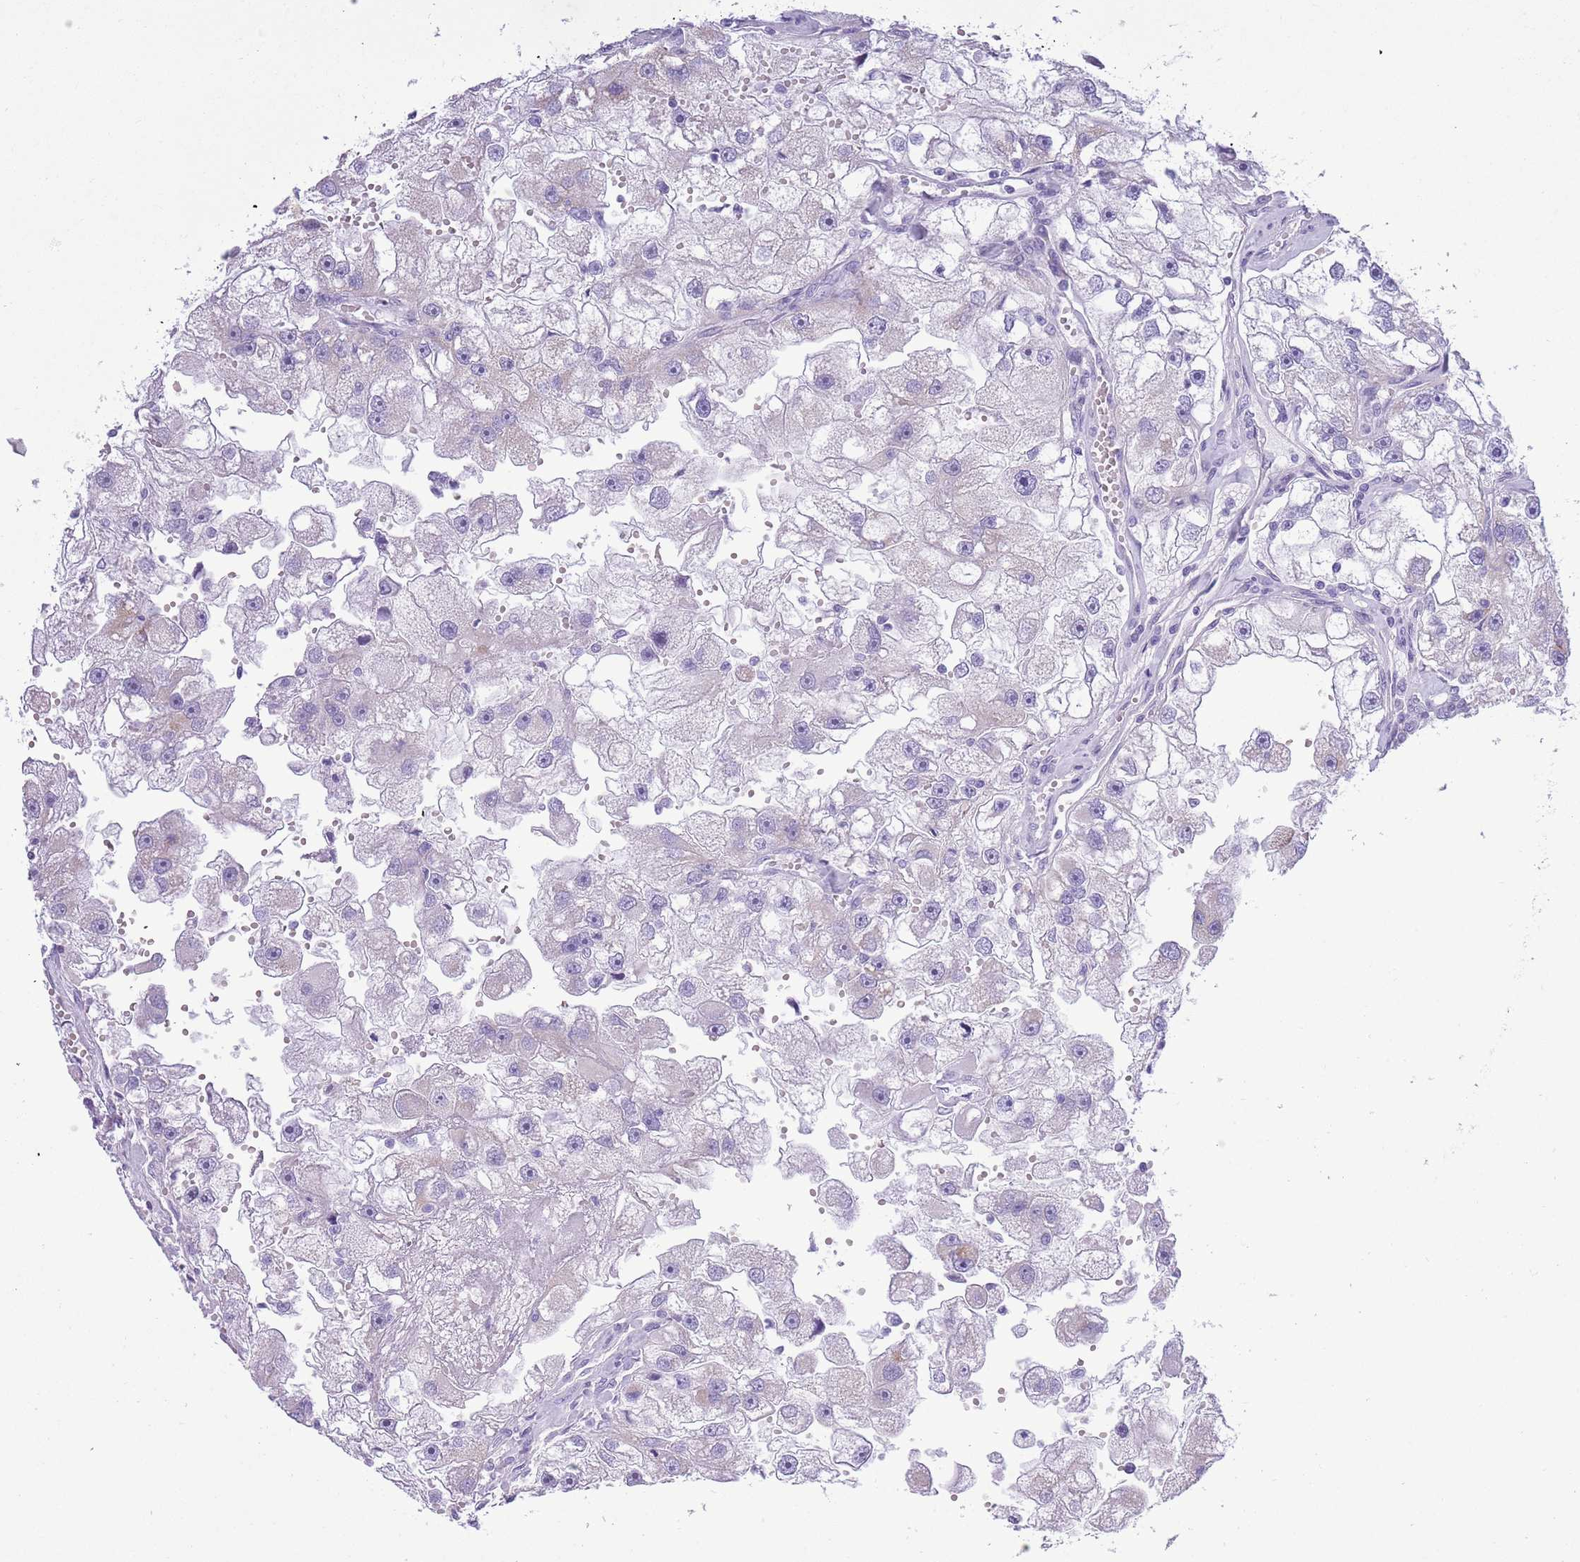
{"staining": {"intensity": "negative", "quantity": "none", "location": "none"}, "tissue": "renal cancer", "cell_type": "Tumor cells", "image_type": "cancer", "snomed": [{"axis": "morphology", "description": "Adenocarcinoma, NOS"}, {"axis": "topography", "description": "Kidney"}], "caption": "Tumor cells show no significant staining in renal adenocarcinoma.", "gene": "MOCOS", "patient": {"sex": "male", "age": 63}}